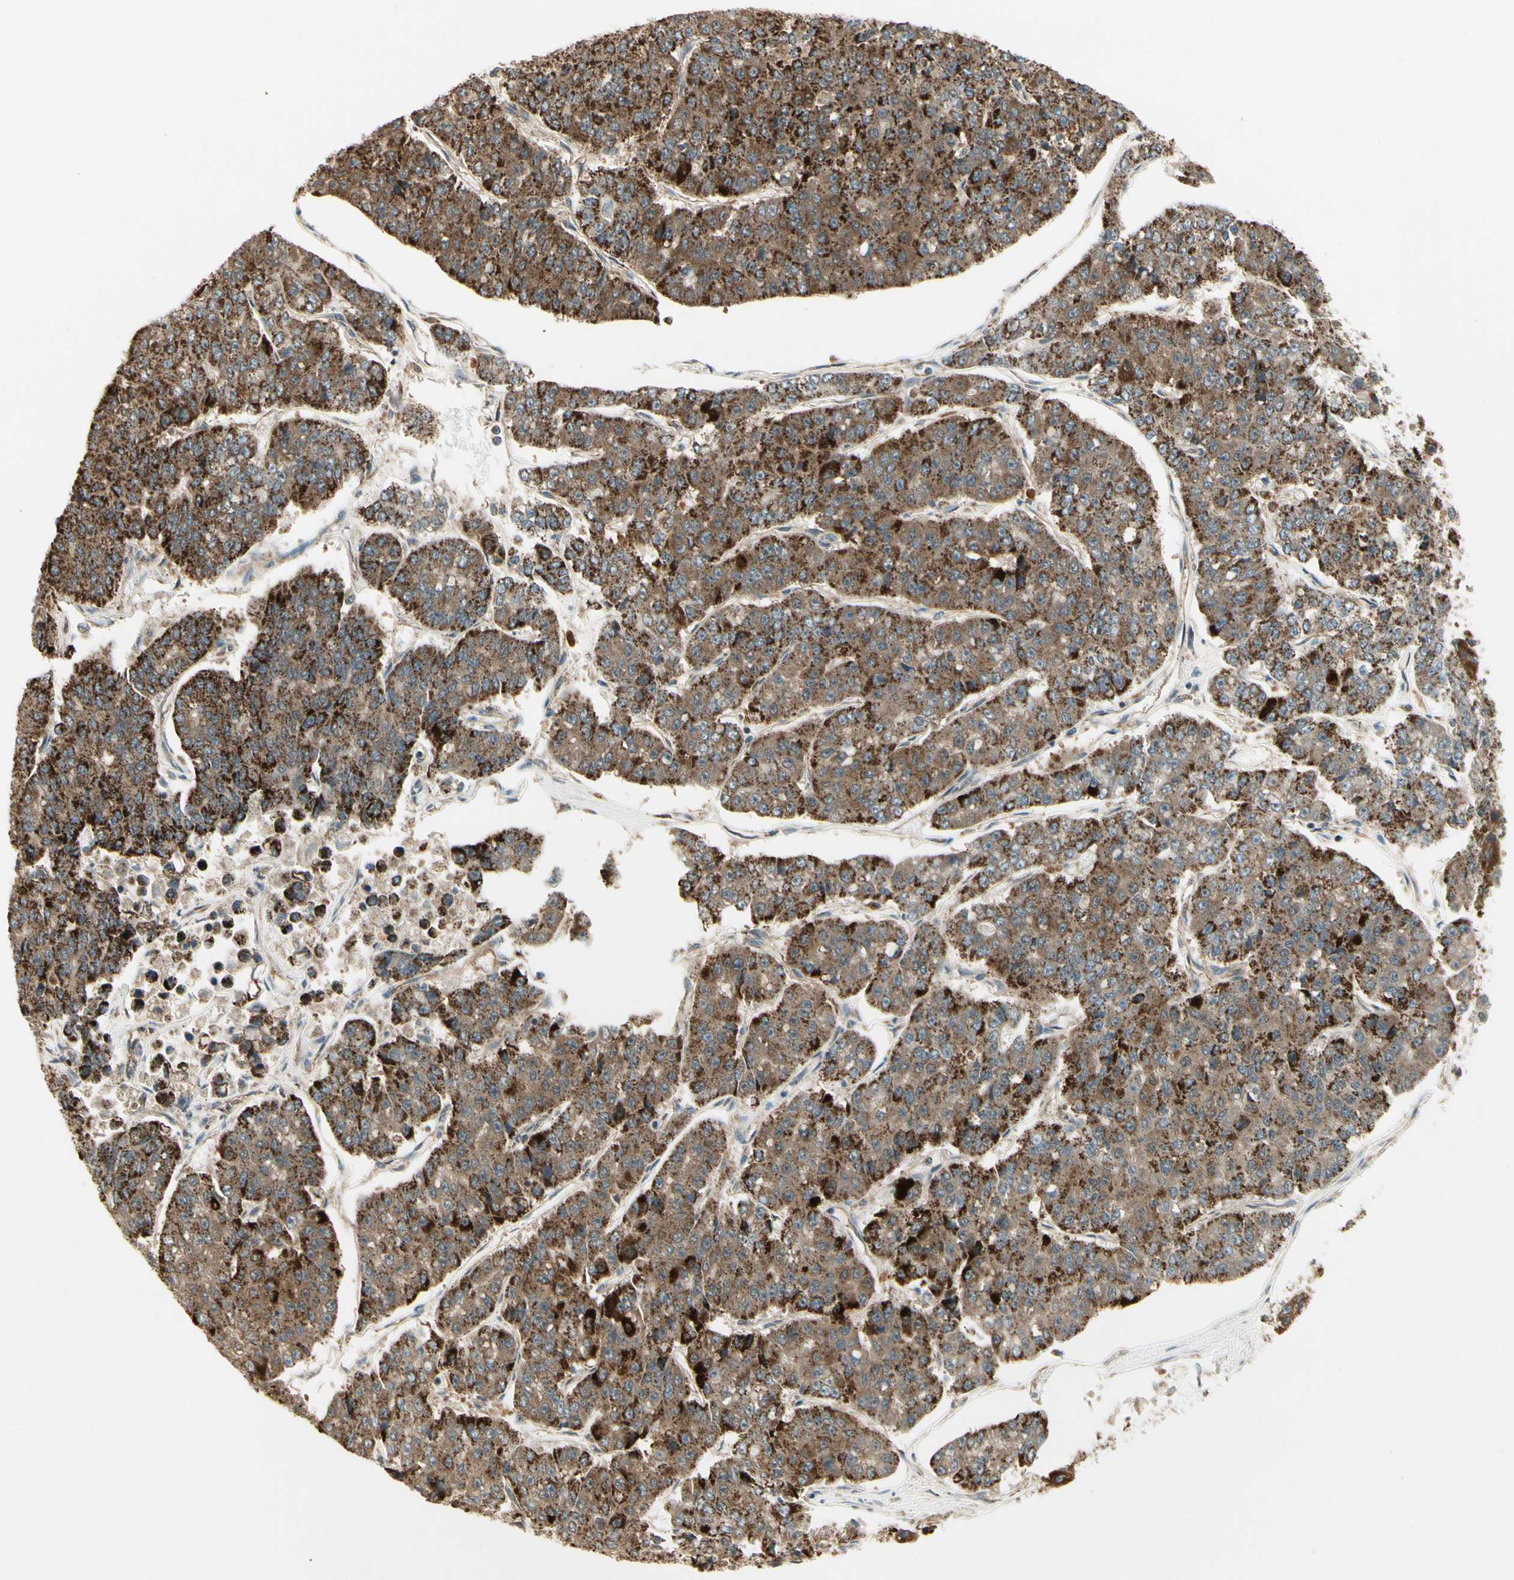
{"staining": {"intensity": "strong", "quantity": ">75%", "location": "cytoplasmic/membranous"}, "tissue": "pancreatic cancer", "cell_type": "Tumor cells", "image_type": "cancer", "snomed": [{"axis": "morphology", "description": "Adenocarcinoma, NOS"}, {"axis": "topography", "description": "Pancreas"}], "caption": "Immunohistochemical staining of pancreatic cancer (adenocarcinoma) reveals strong cytoplasmic/membranous protein staining in about >75% of tumor cells.", "gene": "EPHB3", "patient": {"sex": "male", "age": 50}}